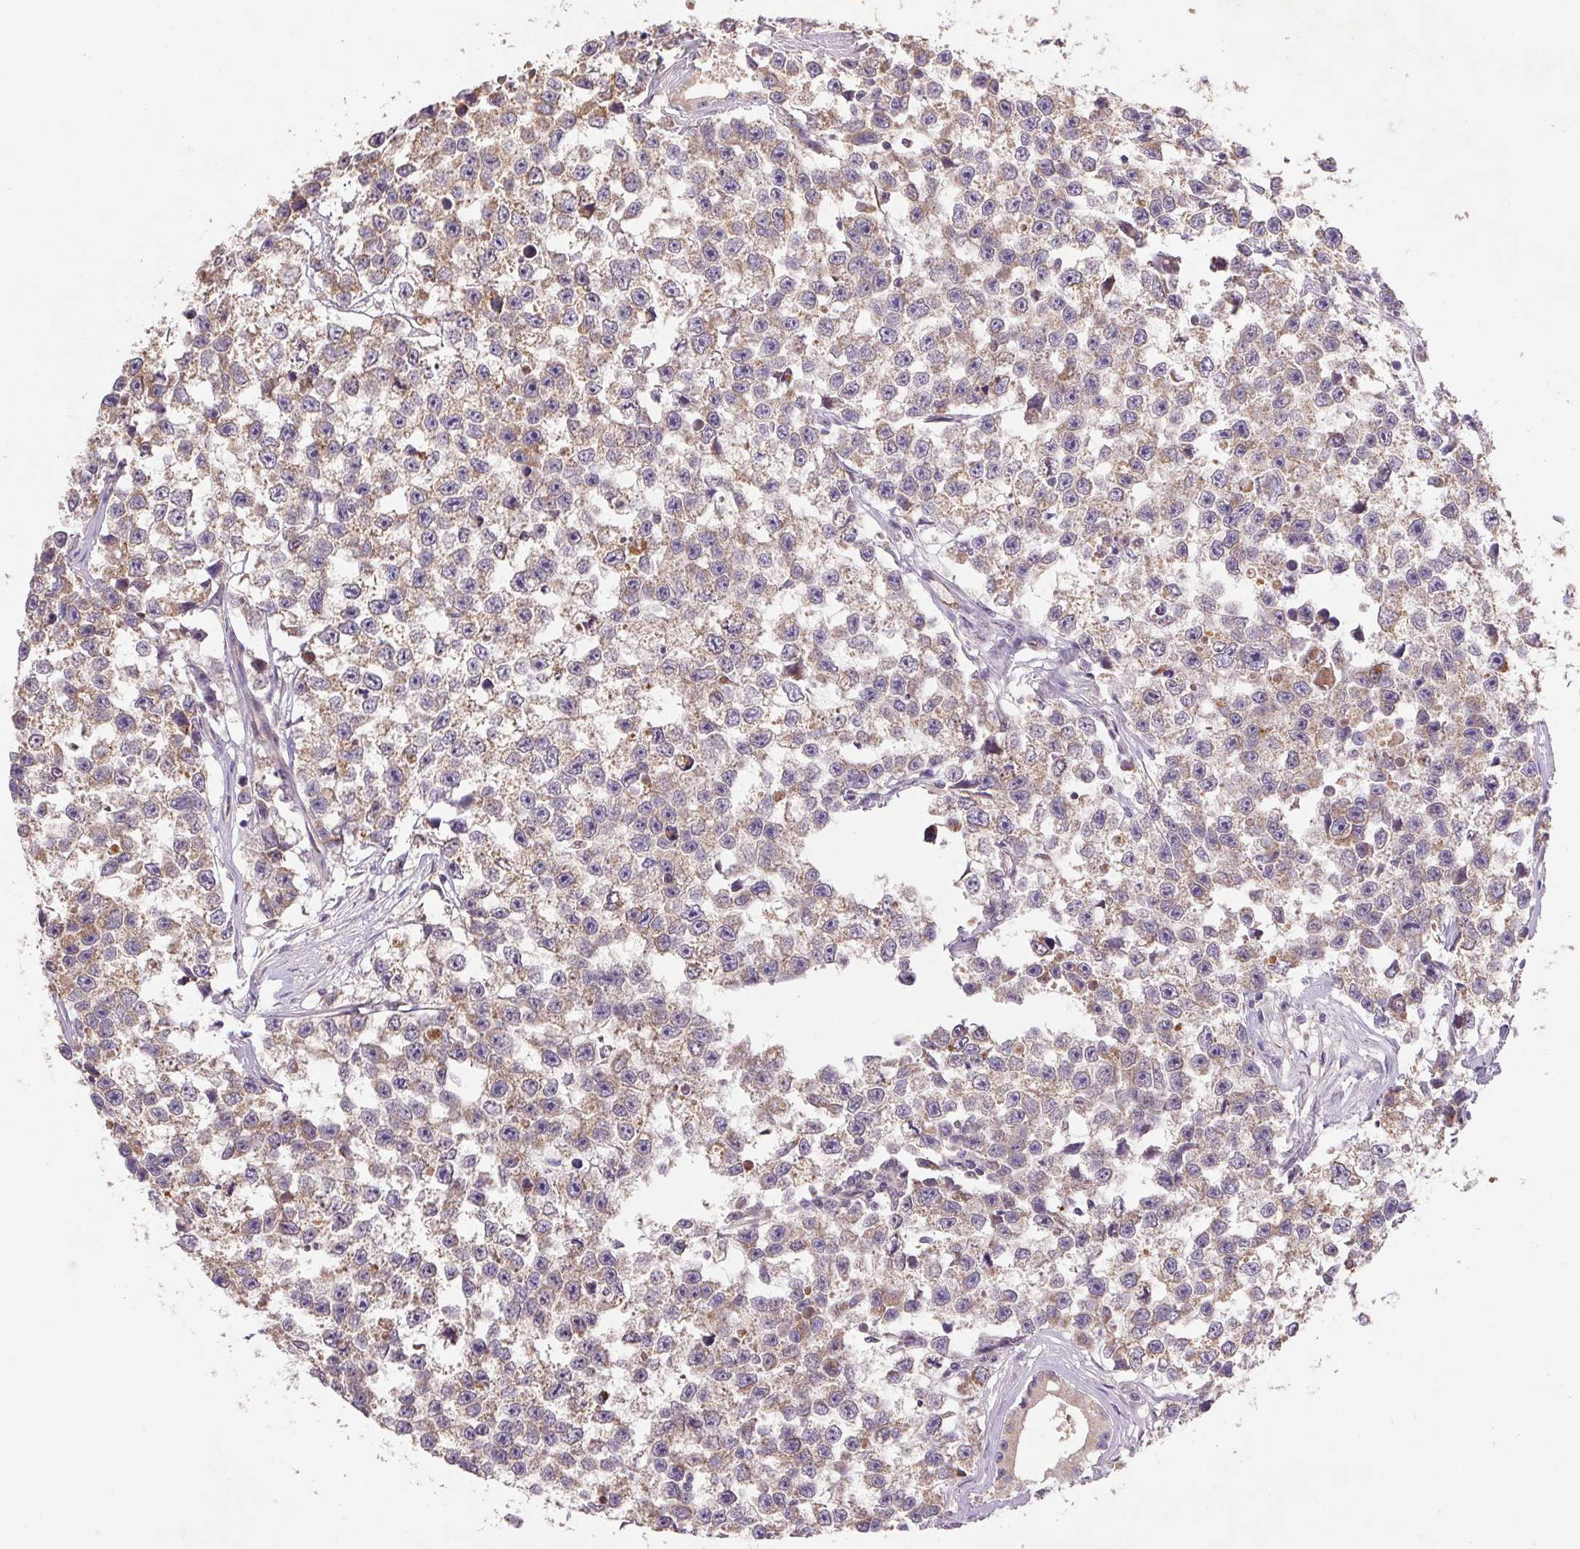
{"staining": {"intensity": "weak", "quantity": ">75%", "location": "cytoplasmic/membranous"}, "tissue": "testis cancer", "cell_type": "Tumor cells", "image_type": "cancer", "snomed": [{"axis": "morphology", "description": "Seminoma, NOS"}, {"axis": "topography", "description": "Testis"}], "caption": "Protein expression analysis of testis cancer (seminoma) demonstrates weak cytoplasmic/membranous positivity in about >75% of tumor cells.", "gene": "RAB11A", "patient": {"sex": "male", "age": 26}}